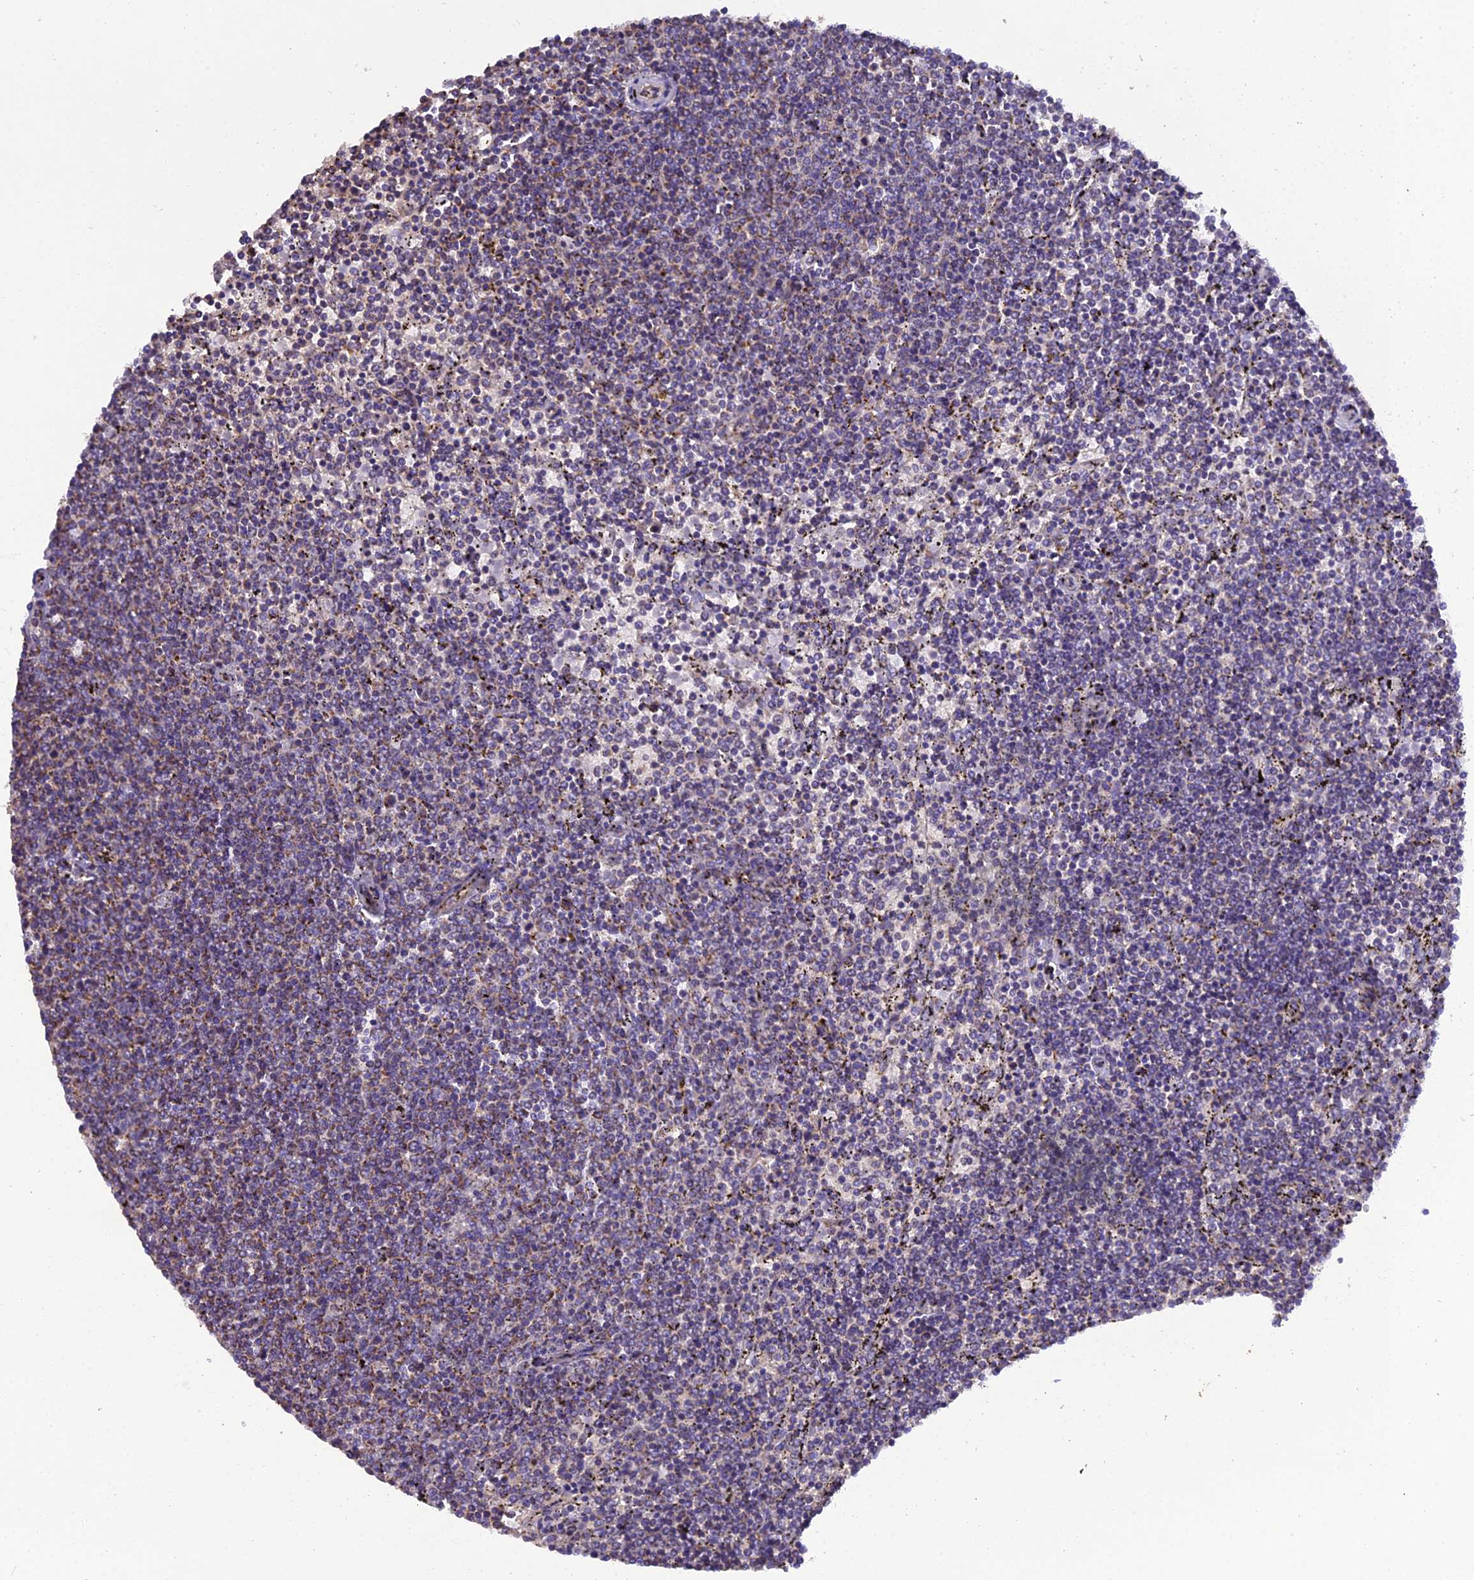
{"staining": {"intensity": "weak", "quantity": "25%-75%", "location": "cytoplasmic/membranous"}, "tissue": "lymphoma", "cell_type": "Tumor cells", "image_type": "cancer", "snomed": [{"axis": "morphology", "description": "Malignant lymphoma, non-Hodgkin's type, Low grade"}, {"axis": "topography", "description": "Spleen"}], "caption": "This is a photomicrograph of immunohistochemistry staining of lymphoma, which shows weak positivity in the cytoplasmic/membranous of tumor cells.", "gene": "GPD1", "patient": {"sex": "female", "age": 50}}